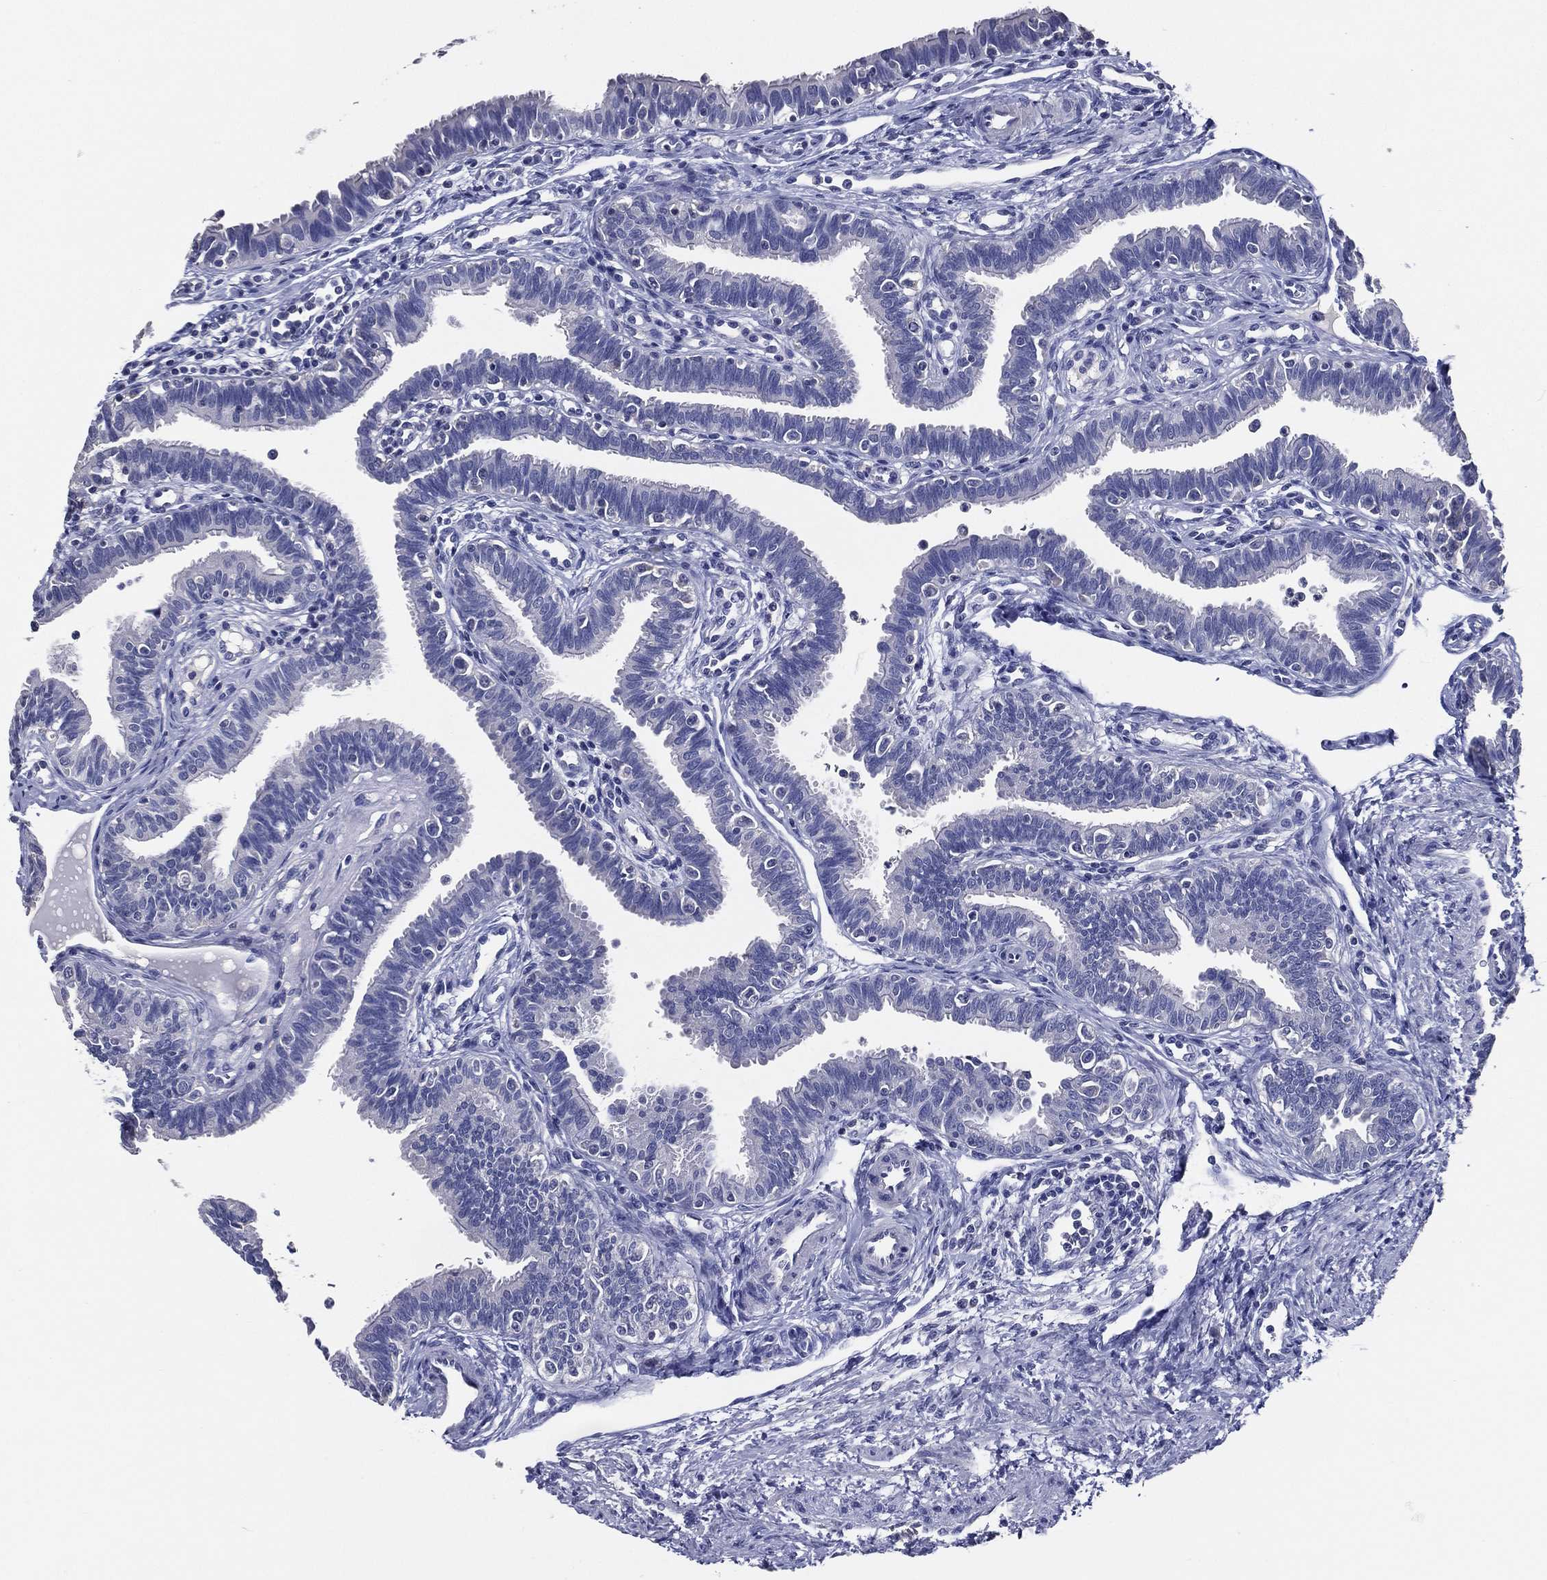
{"staining": {"intensity": "negative", "quantity": "none", "location": "none"}, "tissue": "fallopian tube", "cell_type": "Glandular cells", "image_type": "normal", "snomed": [{"axis": "morphology", "description": "Normal tissue, NOS"}, {"axis": "topography", "description": "Fallopian tube"}], "caption": "The immunohistochemistry photomicrograph has no significant staining in glandular cells of fallopian tube.", "gene": "TFAP2A", "patient": {"sex": "female", "age": 36}}